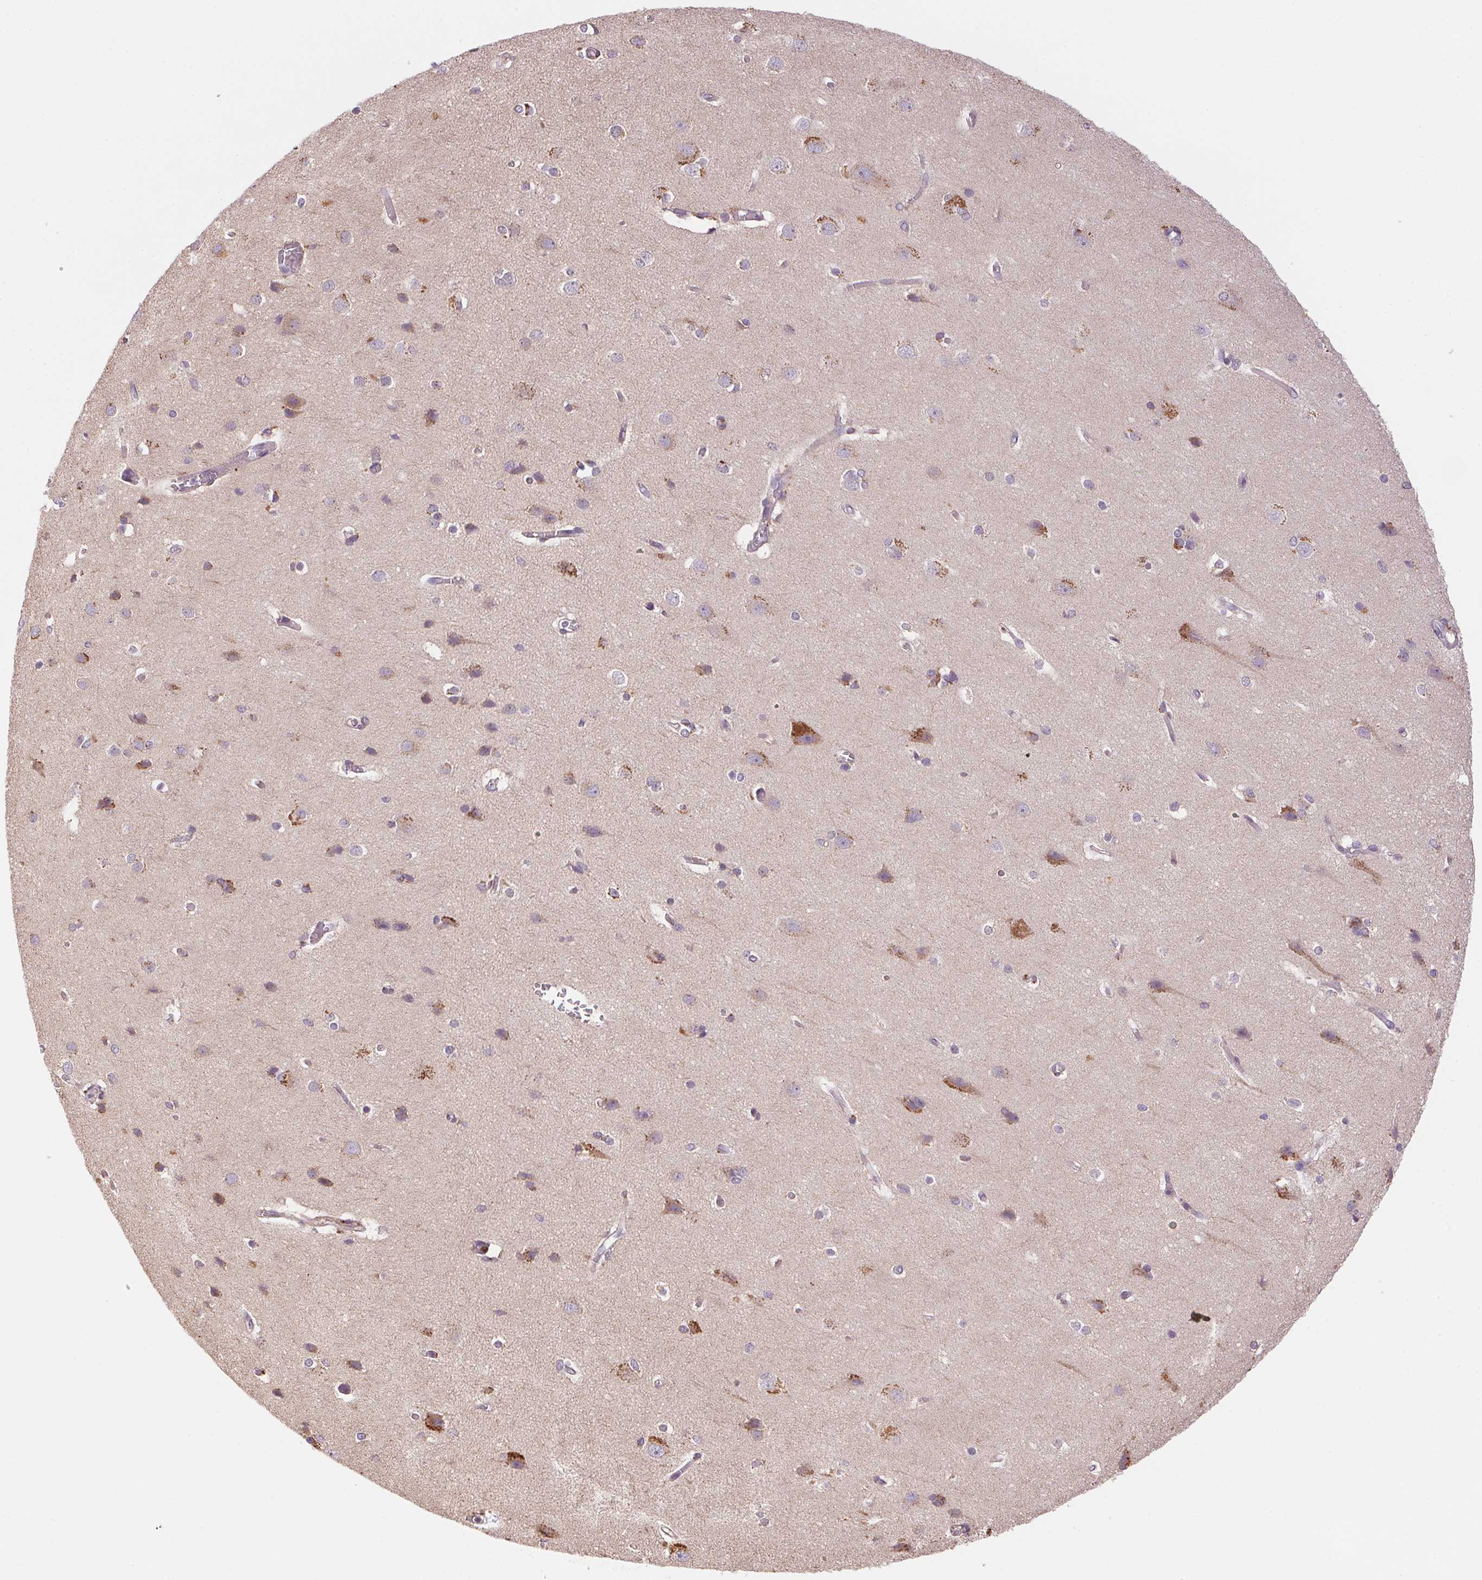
{"staining": {"intensity": "weak", "quantity": "25%-75%", "location": "cytoplasmic/membranous"}, "tissue": "cerebral cortex", "cell_type": "Endothelial cells", "image_type": "normal", "snomed": [{"axis": "morphology", "description": "Normal tissue, NOS"}, {"axis": "topography", "description": "Cerebral cortex"}], "caption": "IHC of normal cerebral cortex demonstrates low levels of weak cytoplasmic/membranous staining in about 25%-75% of endothelial cells. (DAB = brown stain, brightfield microscopy at high magnification).", "gene": "ADH5", "patient": {"sex": "male", "age": 37}}